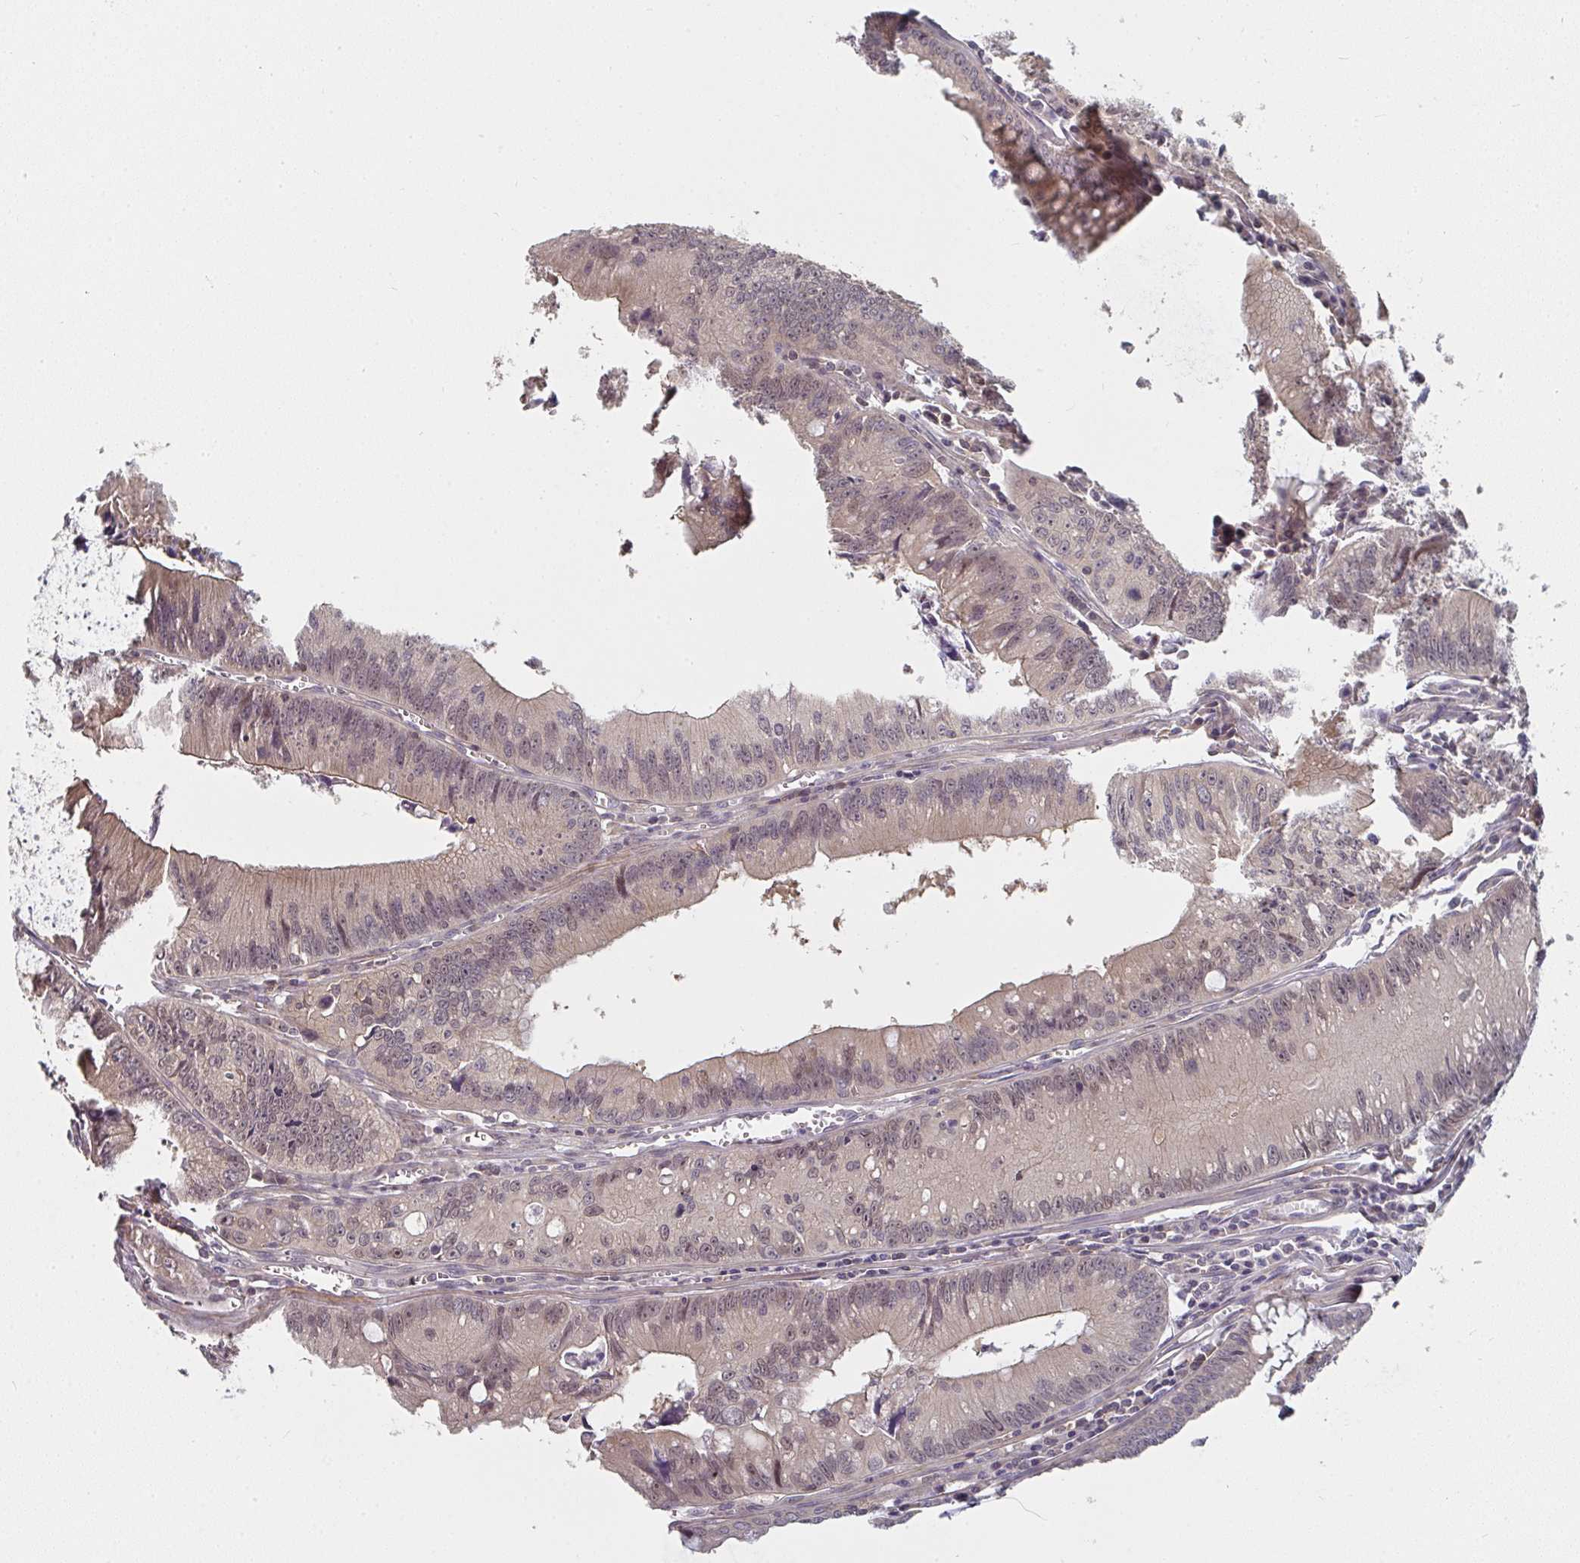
{"staining": {"intensity": "weak", "quantity": ">75%", "location": "nuclear"}, "tissue": "colorectal cancer", "cell_type": "Tumor cells", "image_type": "cancer", "snomed": [{"axis": "morphology", "description": "Adenocarcinoma, NOS"}, {"axis": "topography", "description": "Rectum"}], "caption": "Weak nuclear positivity is seen in approximately >75% of tumor cells in colorectal adenocarcinoma. The staining was performed using DAB (3,3'-diaminobenzidine), with brown indicating positive protein expression. Nuclei are stained blue with hematoxylin.", "gene": "RANGRF", "patient": {"sex": "female", "age": 81}}